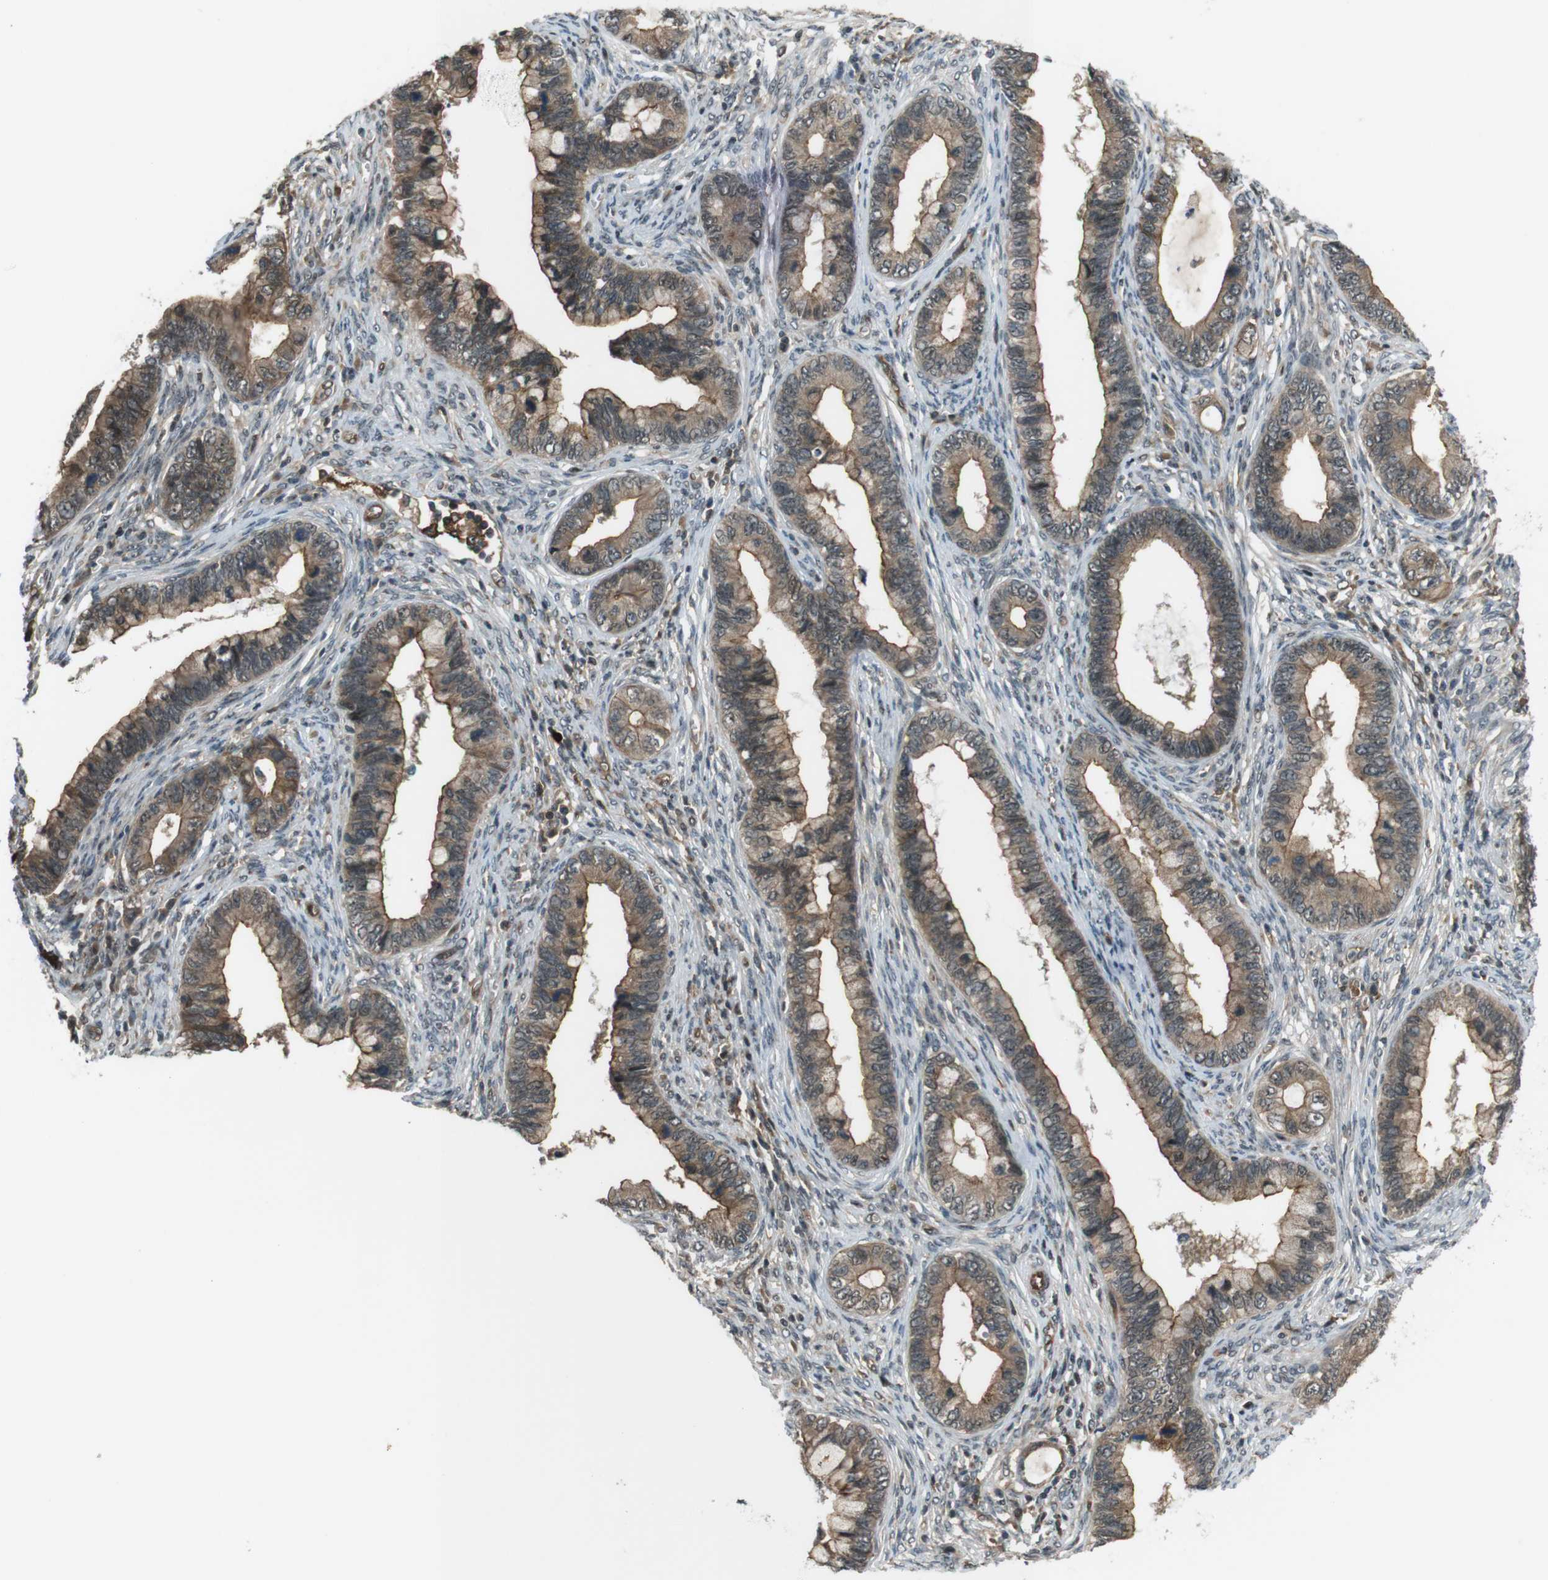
{"staining": {"intensity": "moderate", "quantity": ">75%", "location": "cytoplasmic/membranous,nuclear"}, "tissue": "cervical cancer", "cell_type": "Tumor cells", "image_type": "cancer", "snomed": [{"axis": "morphology", "description": "Adenocarcinoma, NOS"}, {"axis": "topography", "description": "Cervix"}], "caption": "Approximately >75% of tumor cells in cervical adenocarcinoma demonstrate moderate cytoplasmic/membranous and nuclear protein staining as visualized by brown immunohistochemical staining.", "gene": "TIAM2", "patient": {"sex": "female", "age": 44}}